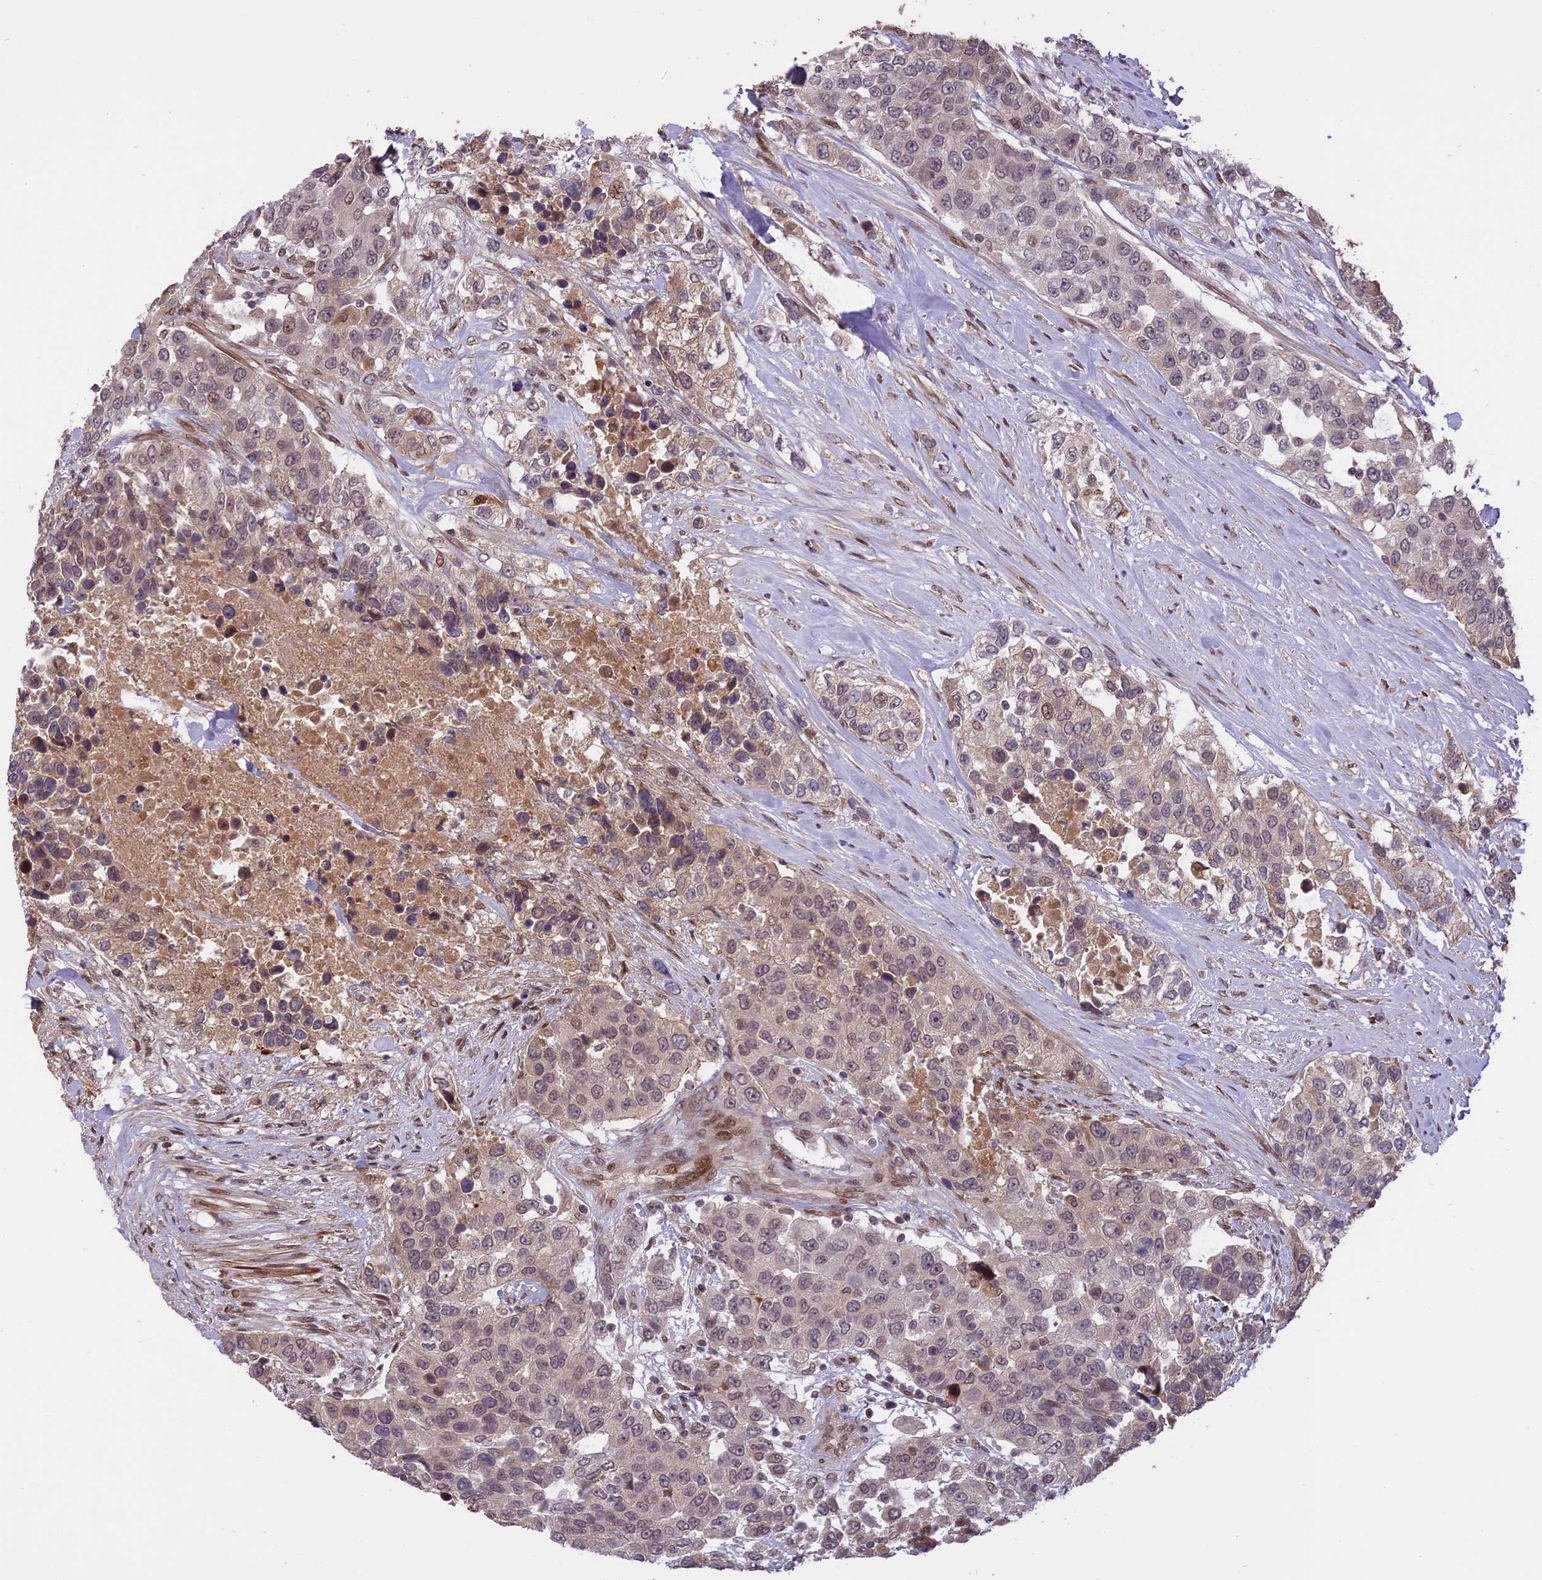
{"staining": {"intensity": "moderate", "quantity": "<25%", "location": "cytoplasmic/membranous,nuclear"}, "tissue": "urothelial cancer", "cell_type": "Tumor cells", "image_type": "cancer", "snomed": [{"axis": "morphology", "description": "Urothelial carcinoma, High grade"}, {"axis": "topography", "description": "Urinary bladder"}], "caption": "High-grade urothelial carcinoma was stained to show a protein in brown. There is low levels of moderate cytoplasmic/membranous and nuclear staining in approximately <25% of tumor cells.", "gene": "PRELID2", "patient": {"sex": "female", "age": 80}}